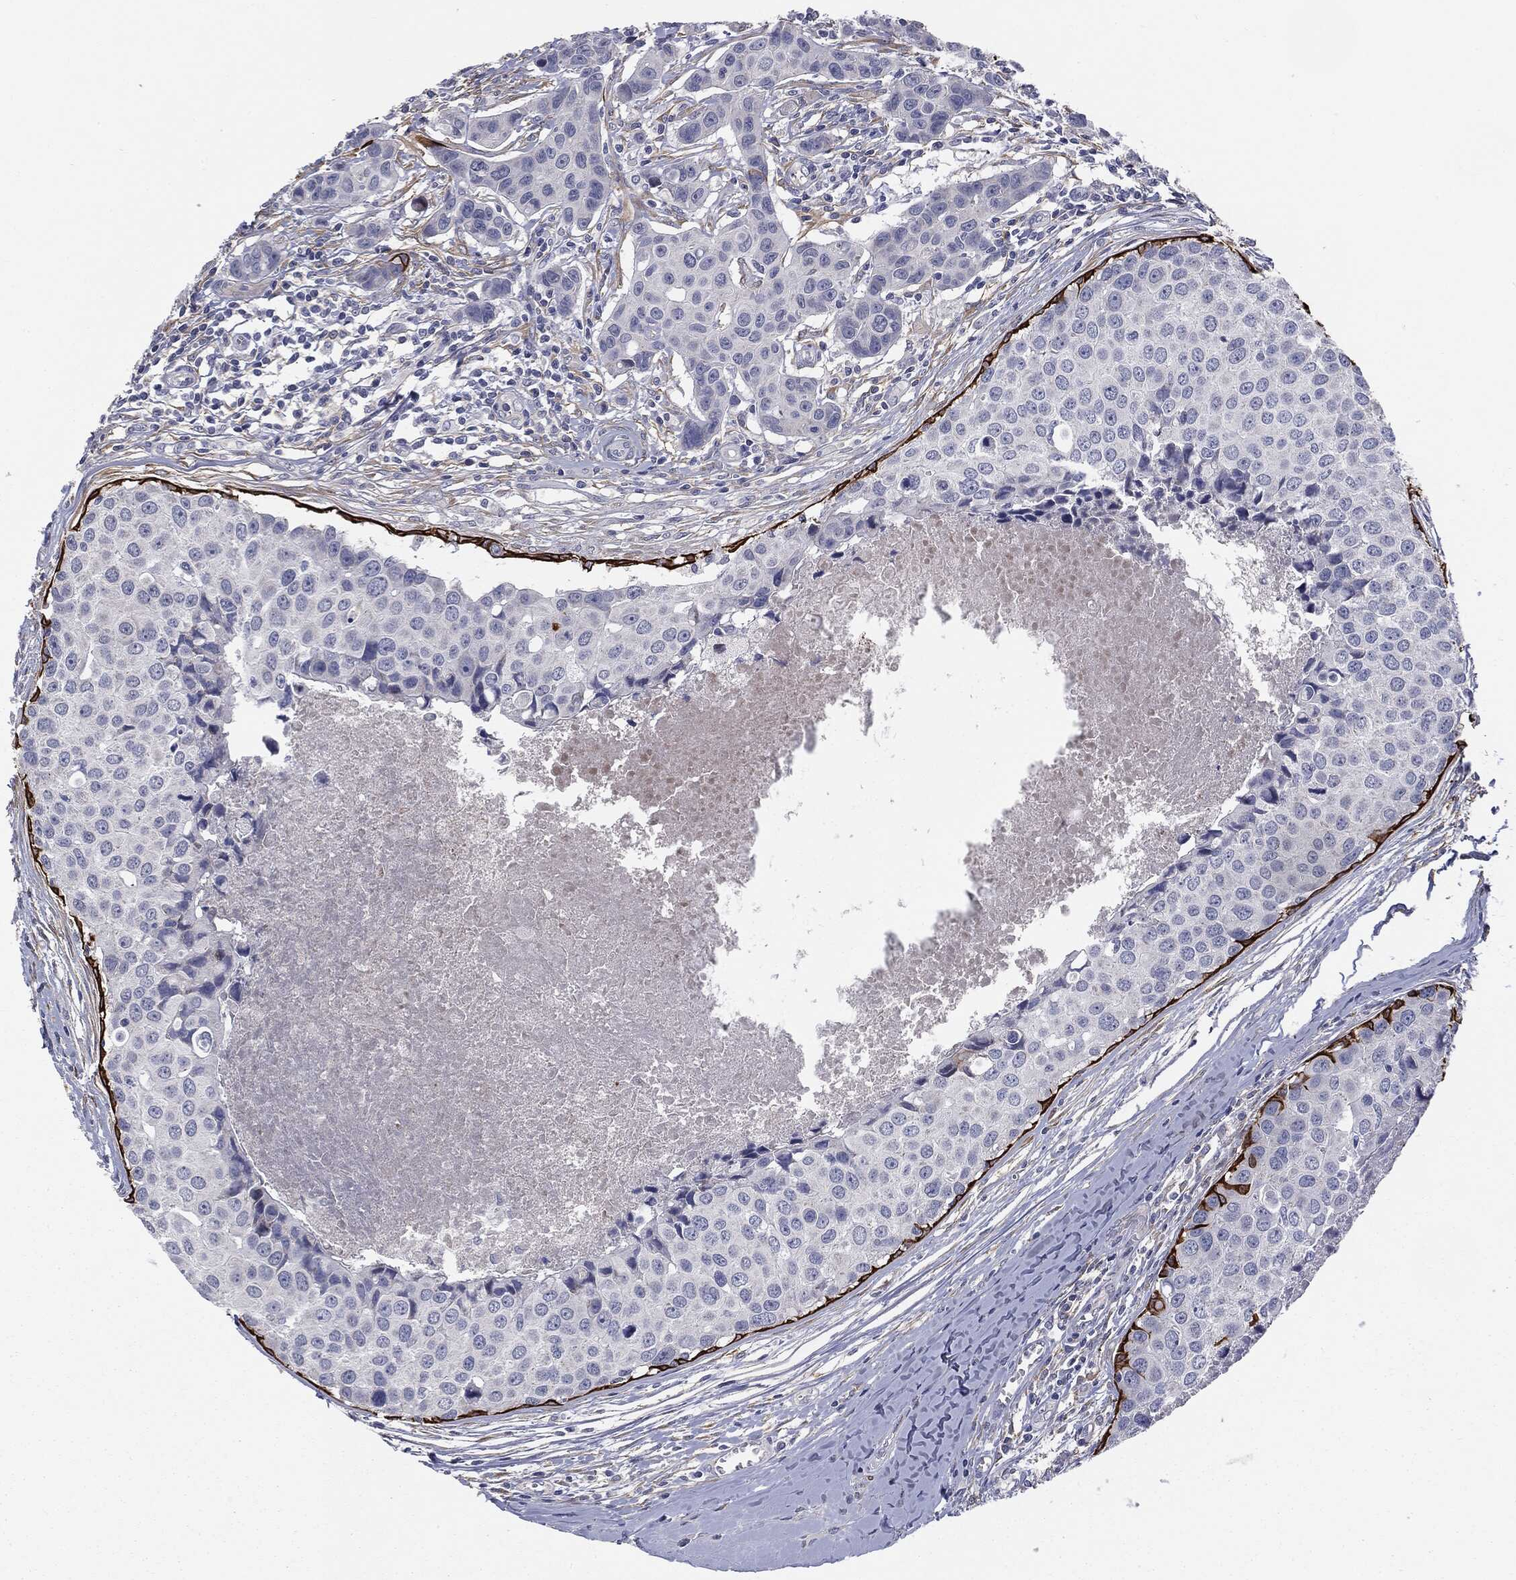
{"staining": {"intensity": "negative", "quantity": "none", "location": "none"}, "tissue": "breast cancer", "cell_type": "Tumor cells", "image_type": "cancer", "snomed": [{"axis": "morphology", "description": "Duct carcinoma"}, {"axis": "topography", "description": "Breast"}], "caption": "Immunohistochemistry (IHC) of invasive ductal carcinoma (breast) exhibits no positivity in tumor cells.", "gene": "KRT5", "patient": {"sex": "female", "age": 24}}